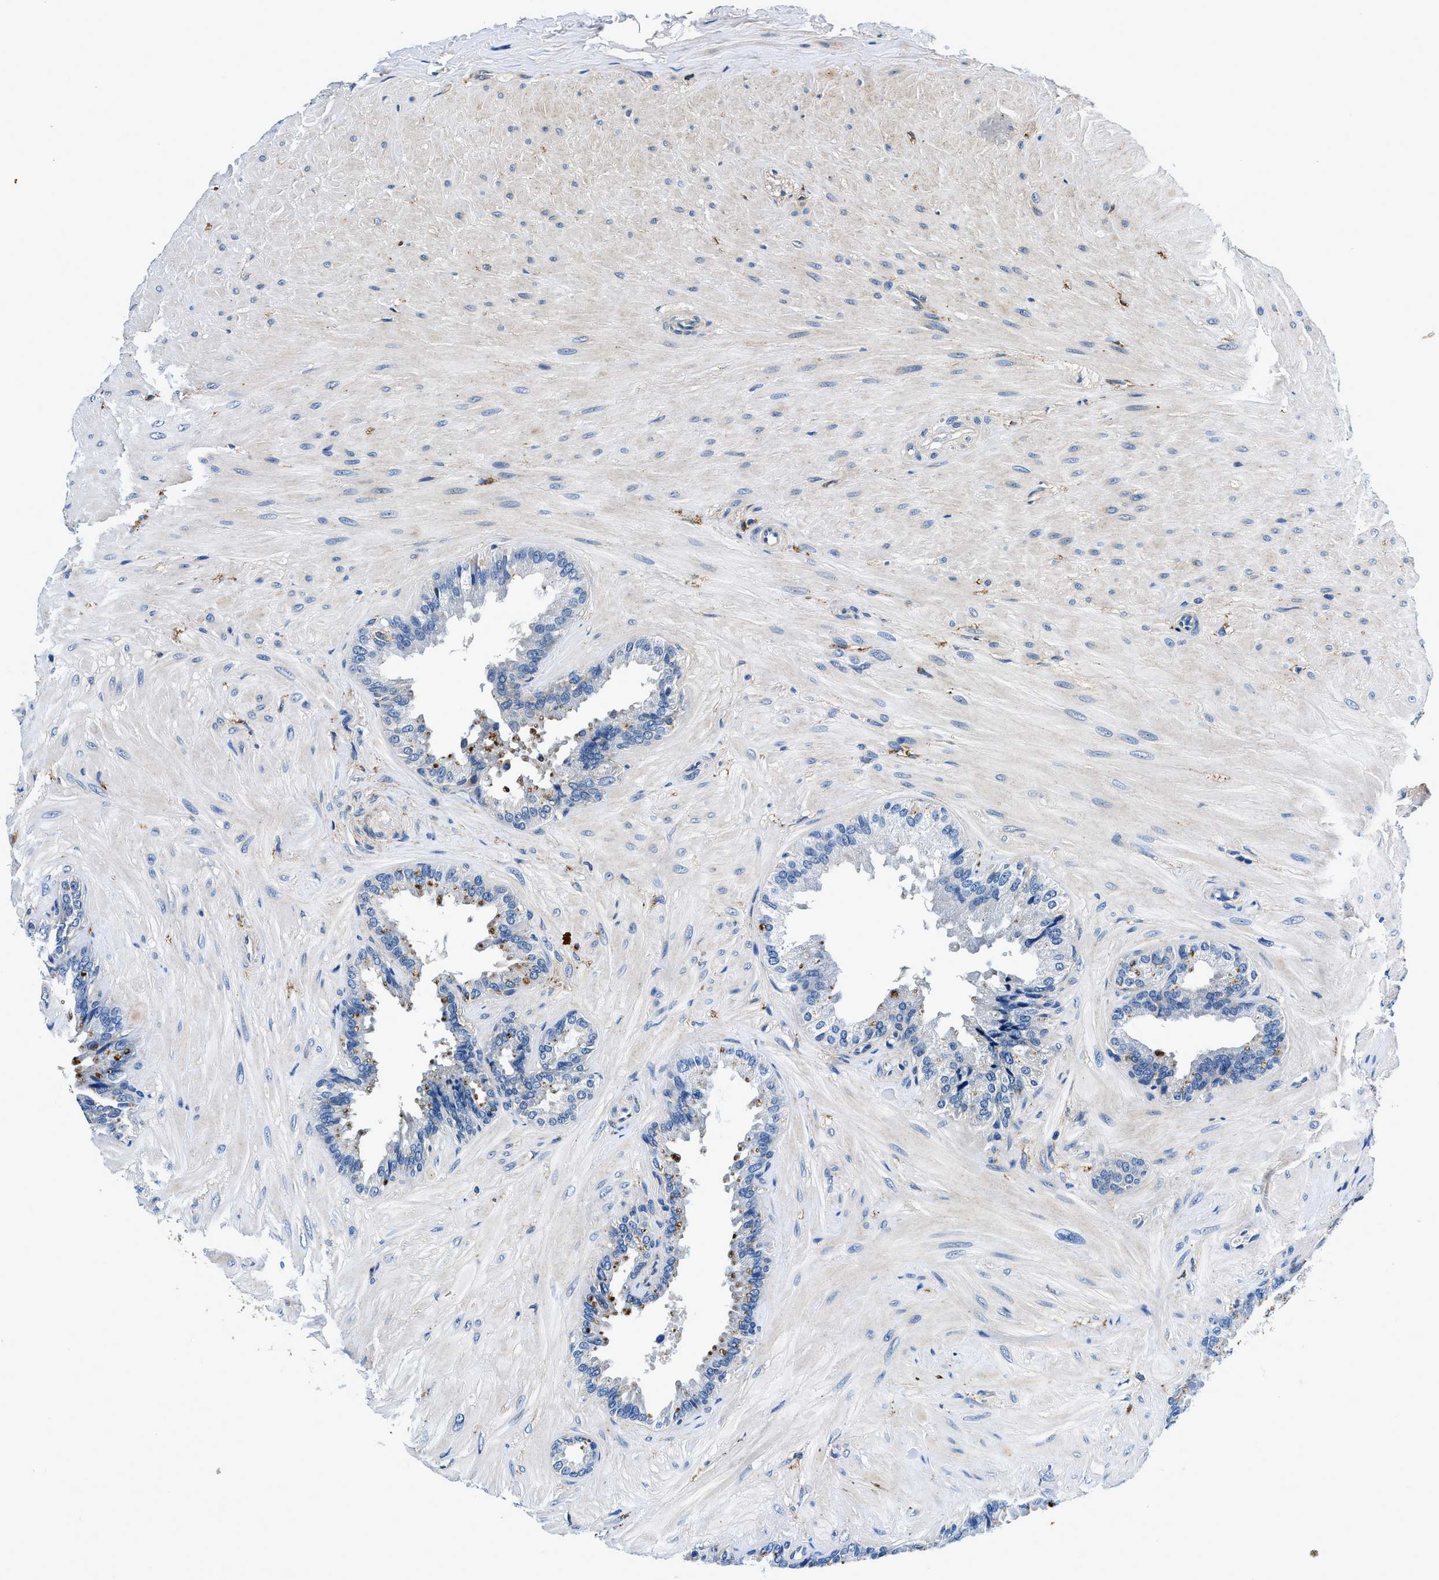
{"staining": {"intensity": "moderate", "quantity": "25%-75%", "location": "cytoplasmic/membranous"}, "tissue": "seminal vesicle", "cell_type": "Glandular cells", "image_type": "normal", "snomed": [{"axis": "morphology", "description": "Normal tissue, NOS"}, {"axis": "topography", "description": "Seminal veicle"}], "caption": "Brown immunohistochemical staining in unremarkable seminal vesicle displays moderate cytoplasmic/membranous expression in approximately 25%-75% of glandular cells. (DAB IHC with brightfield microscopy, high magnification).", "gene": "ZFAND3", "patient": {"sex": "male", "age": 46}}